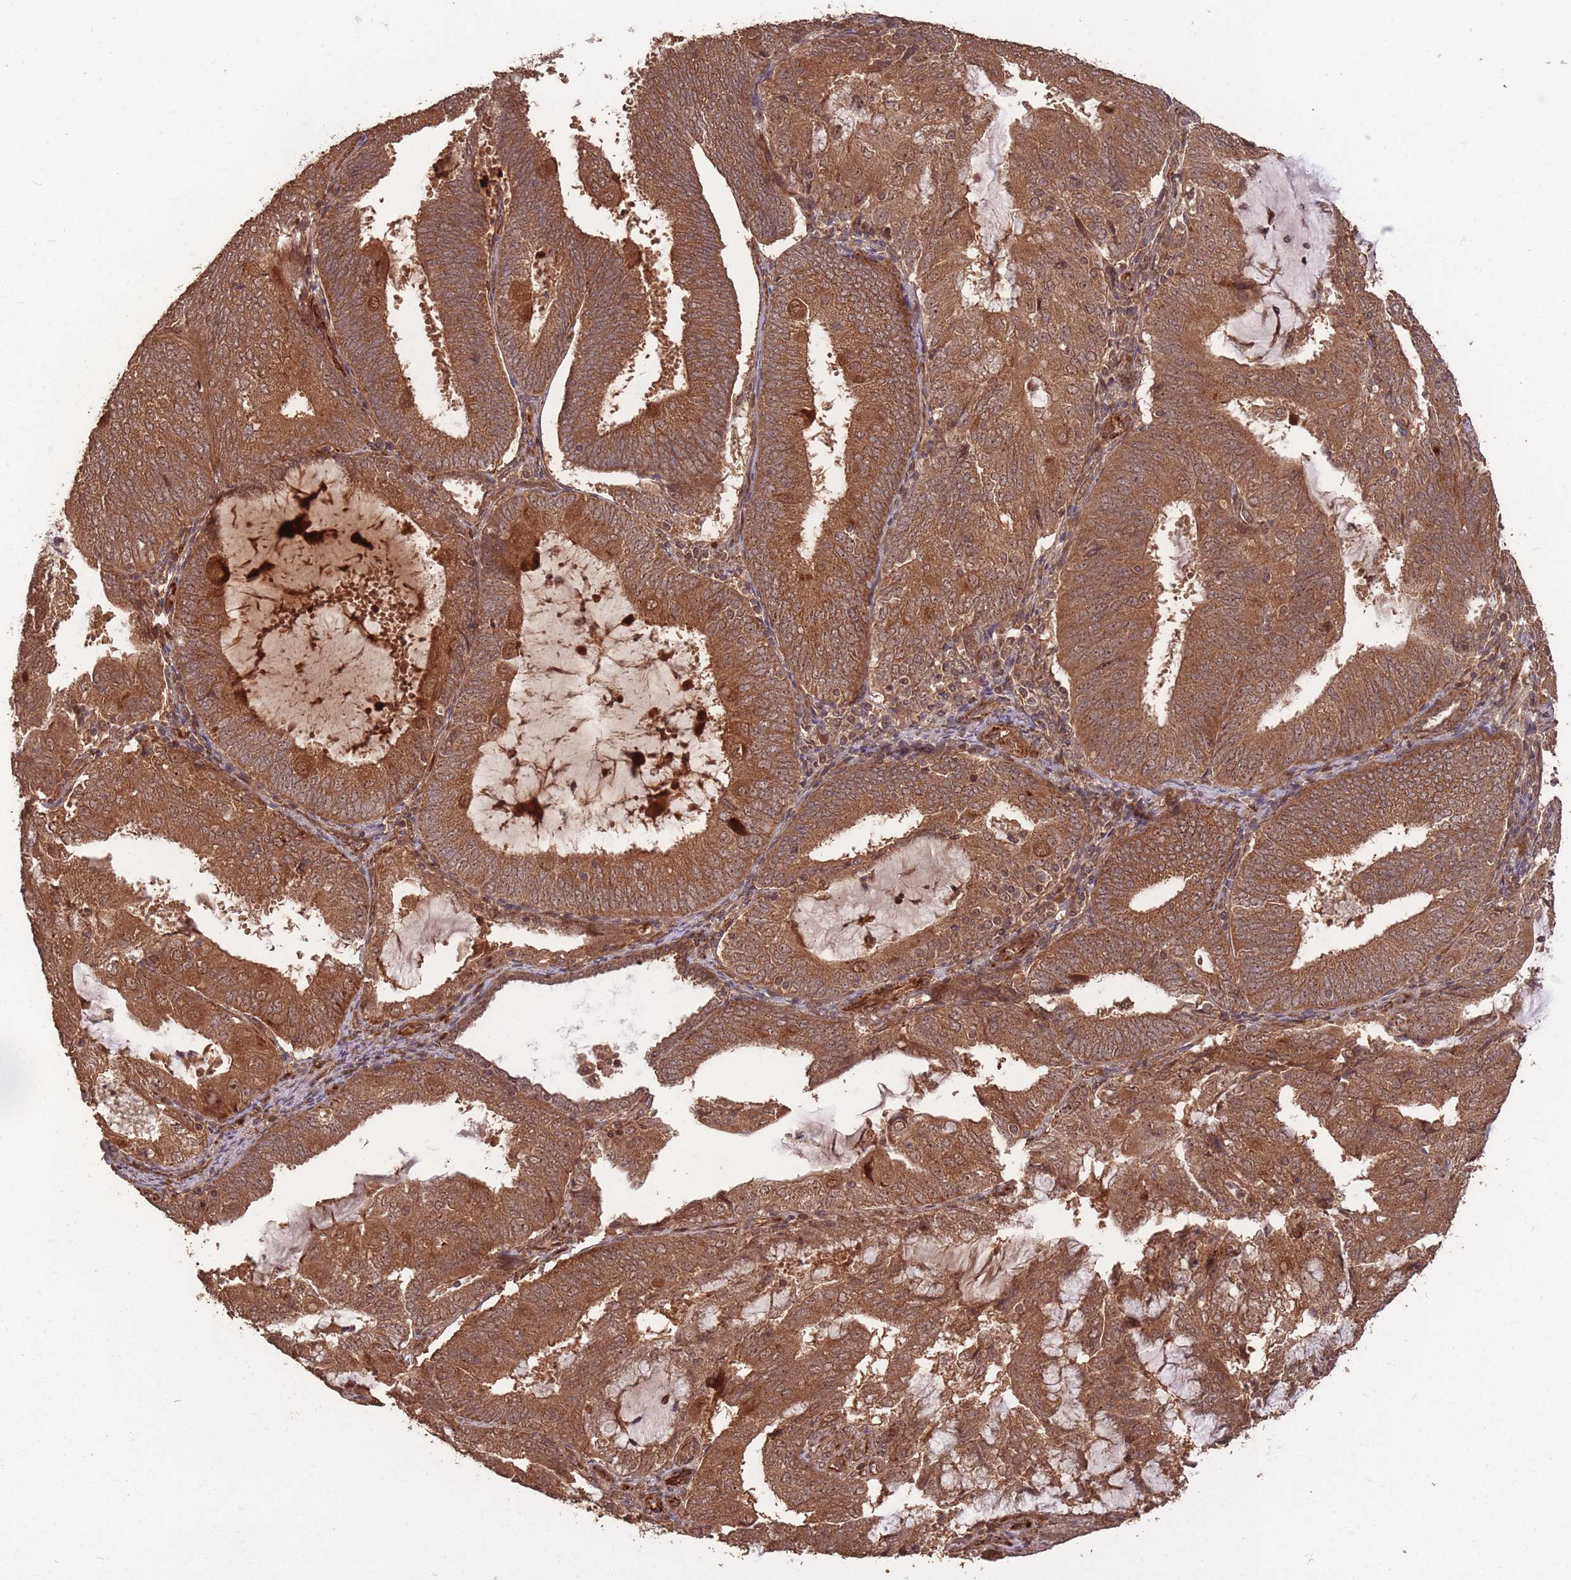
{"staining": {"intensity": "strong", "quantity": ">75%", "location": "cytoplasmic/membranous,nuclear"}, "tissue": "endometrial cancer", "cell_type": "Tumor cells", "image_type": "cancer", "snomed": [{"axis": "morphology", "description": "Adenocarcinoma, NOS"}, {"axis": "topography", "description": "Endometrium"}], "caption": "The immunohistochemical stain shows strong cytoplasmic/membranous and nuclear expression in tumor cells of endometrial cancer (adenocarcinoma) tissue.", "gene": "ERBB3", "patient": {"sex": "female", "age": 81}}